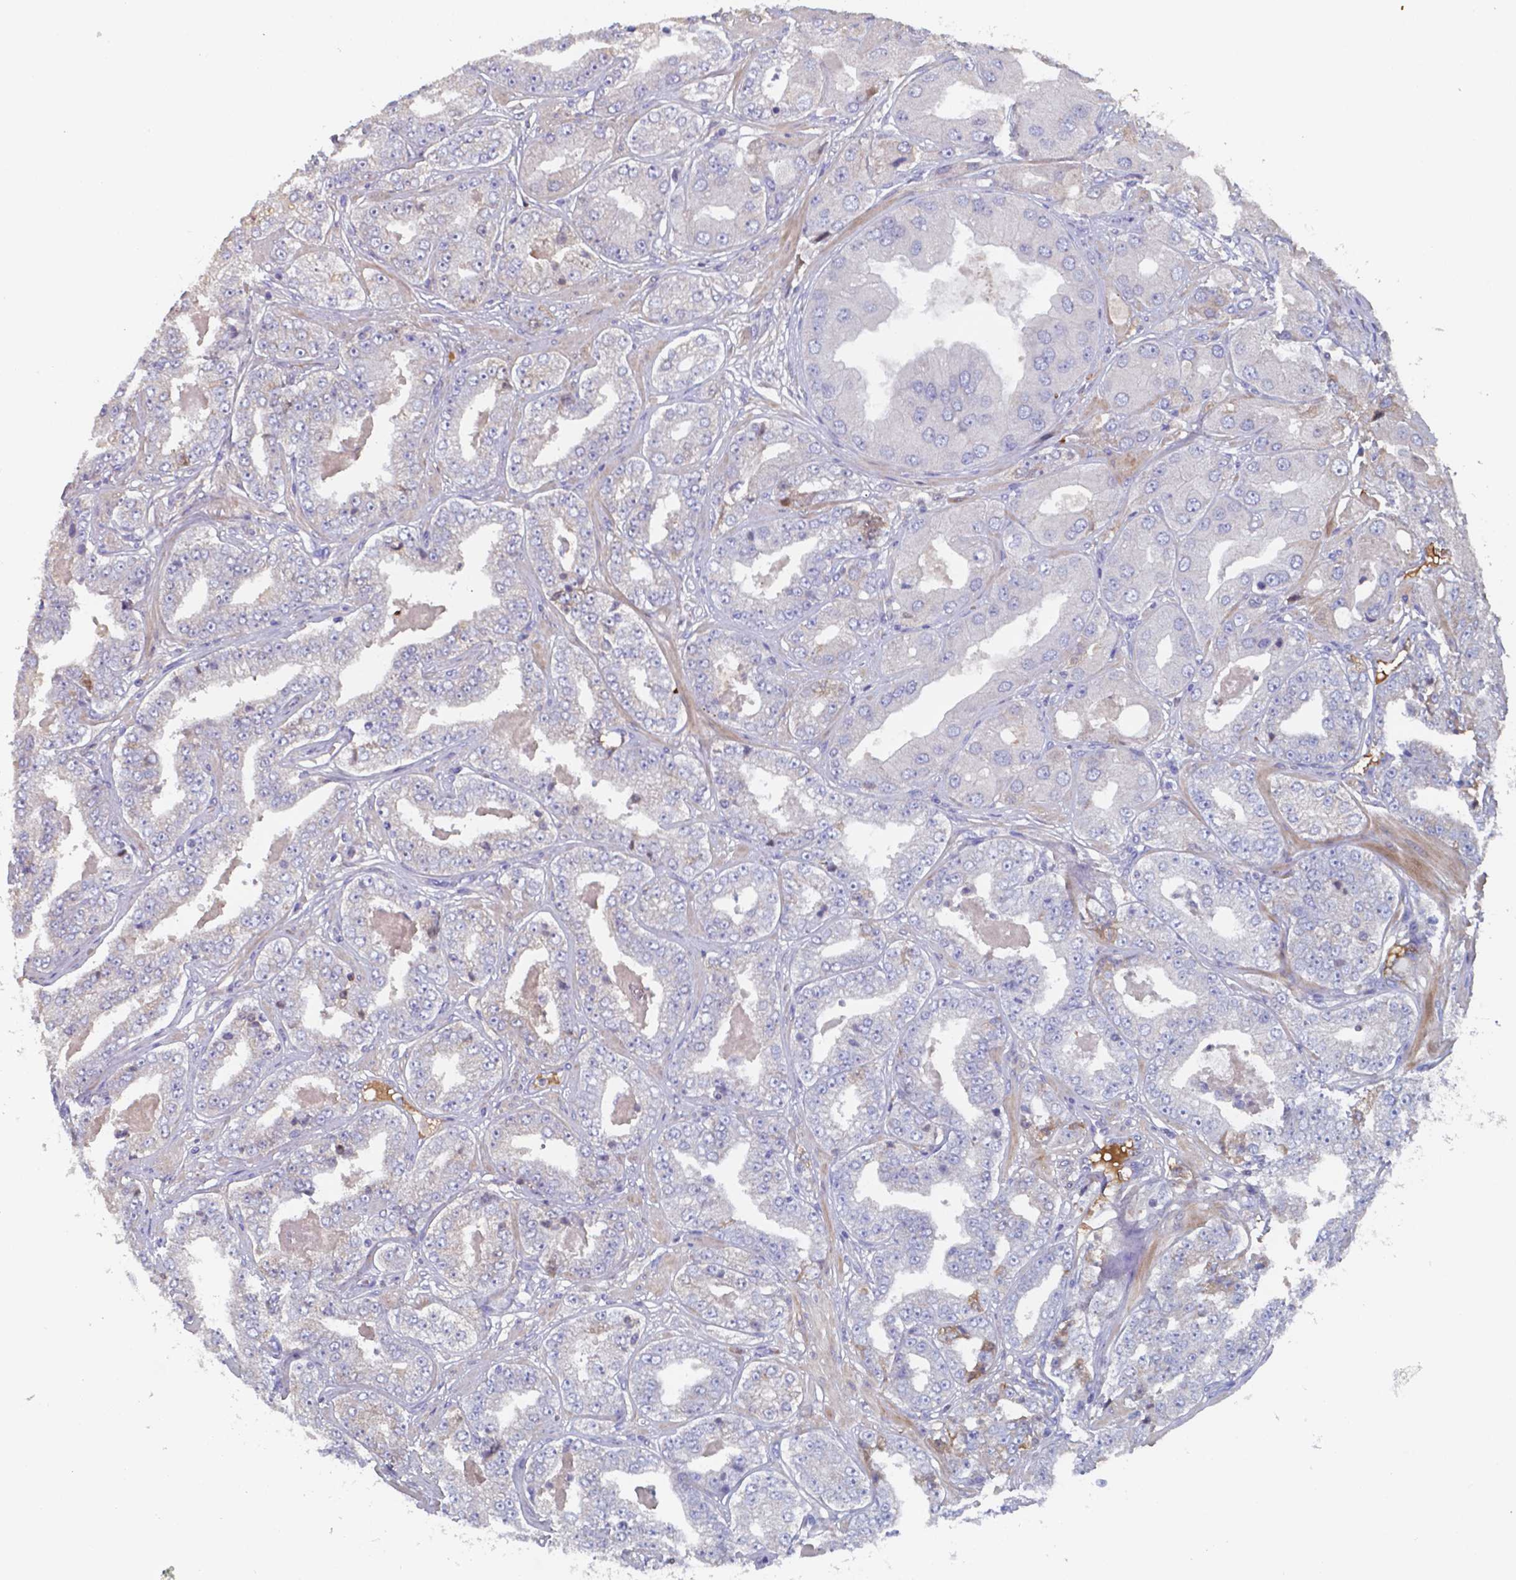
{"staining": {"intensity": "negative", "quantity": "none", "location": "none"}, "tissue": "prostate cancer", "cell_type": "Tumor cells", "image_type": "cancer", "snomed": [{"axis": "morphology", "description": "Adenocarcinoma, Low grade"}, {"axis": "topography", "description": "Prostate"}], "caption": "High magnification brightfield microscopy of prostate cancer (low-grade adenocarcinoma) stained with DAB (3,3'-diaminobenzidine) (brown) and counterstained with hematoxylin (blue): tumor cells show no significant expression.", "gene": "BTBD17", "patient": {"sex": "male", "age": 60}}